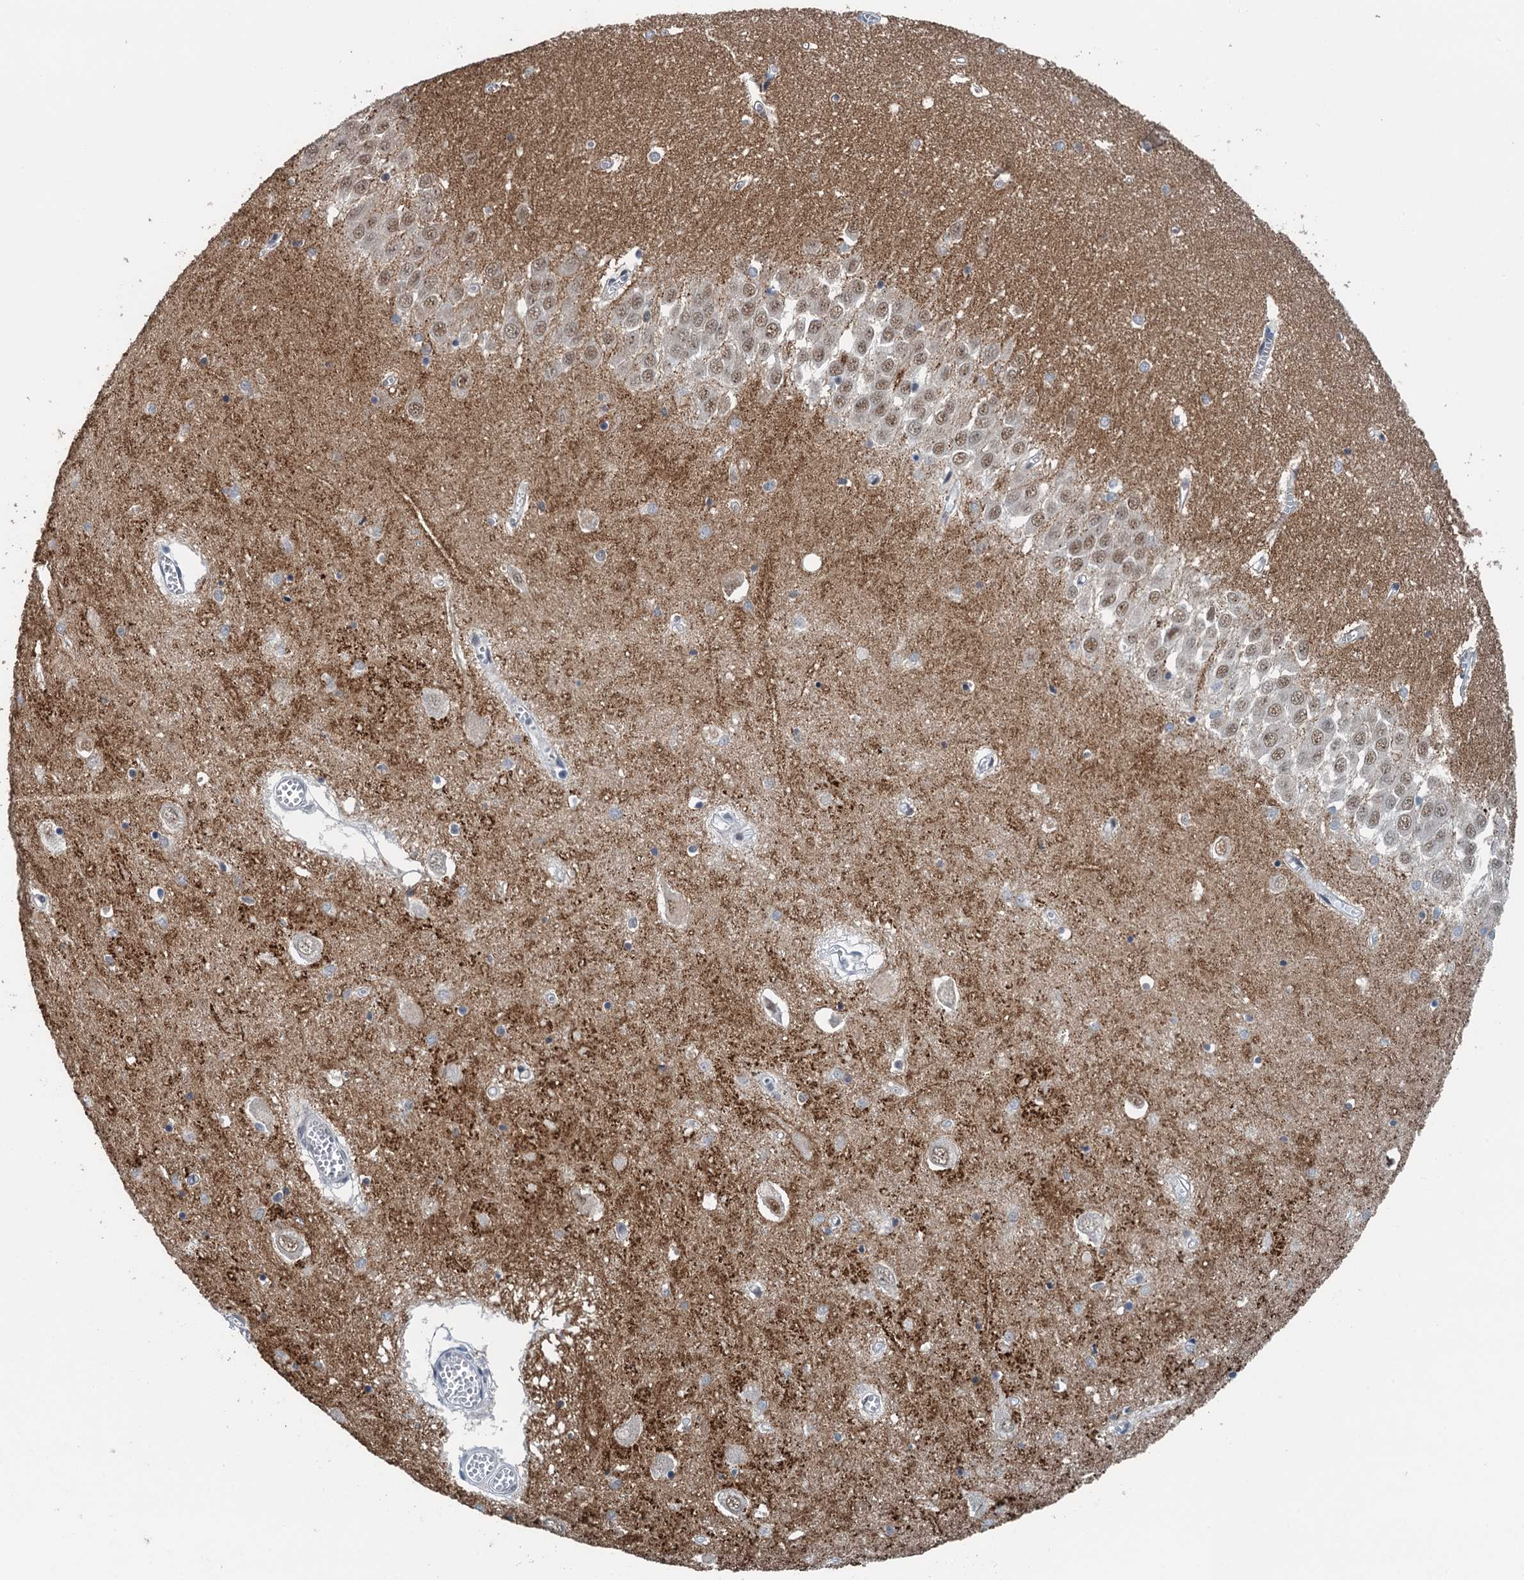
{"staining": {"intensity": "moderate", "quantity": "<25%", "location": "nuclear"}, "tissue": "hippocampus", "cell_type": "Glial cells", "image_type": "normal", "snomed": [{"axis": "morphology", "description": "Normal tissue, NOS"}, {"axis": "topography", "description": "Hippocampus"}], "caption": "Immunohistochemistry image of benign hippocampus: hippocampus stained using immunohistochemistry reveals low levels of moderate protein expression localized specifically in the nuclear of glial cells, appearing as a nuclear brown color.", "gene": "MTA3", "patient": {"sex": "male", "age": 70}}